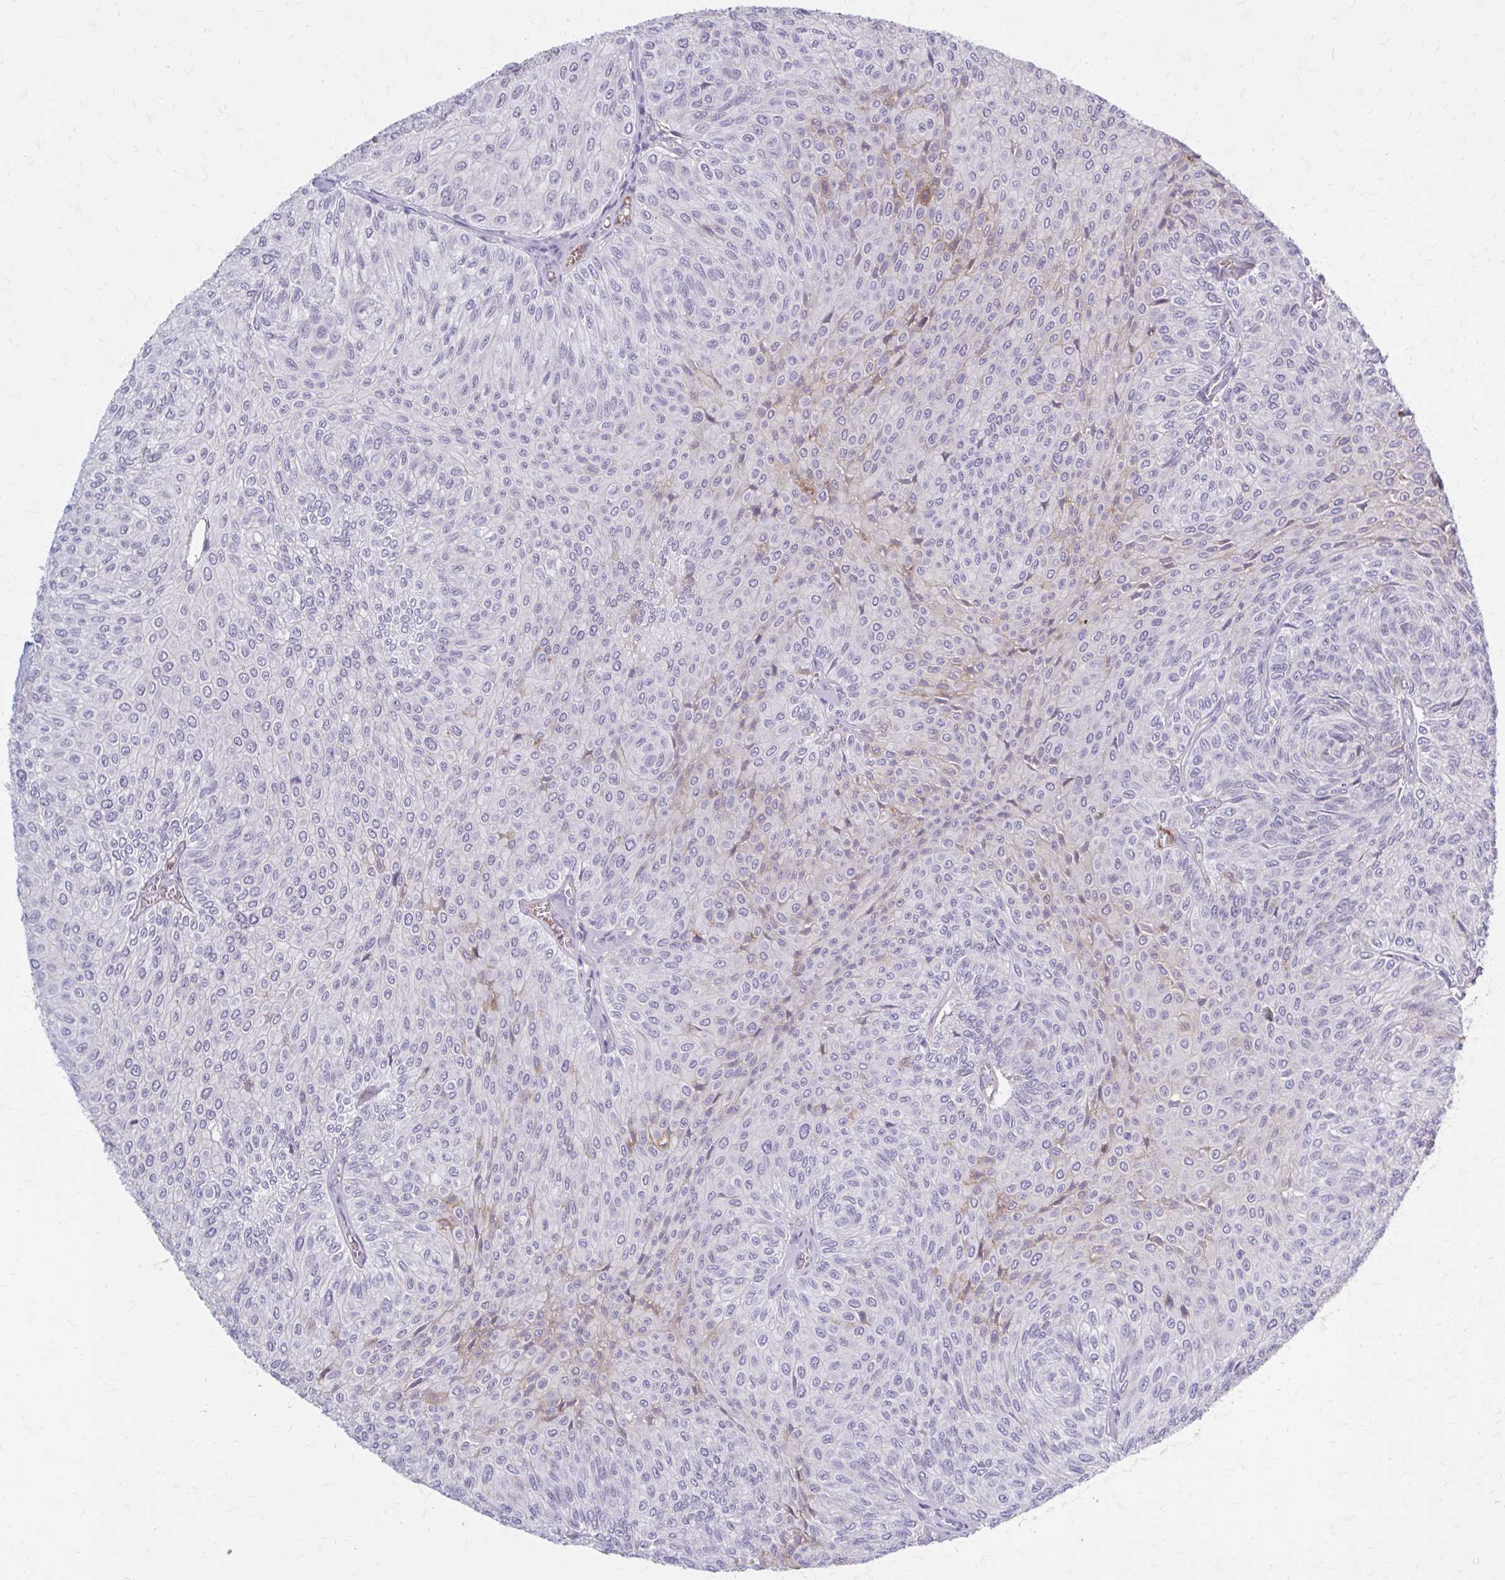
{"staining": {"intensity": "negative", "quantity": "none", "location": "none"}, "tissue": "urothelial cancer", "cell_type": "Tumor cells", "image_type": "cancer", "snomed": [{"axis": "morphology", "description": "Urothelial carcinoma, NOS"}, {"axis": "topography", "description": "Urinary bladder"}], "caption": "Urothelial cancer stained for a protein using immunohistochemistry (IHC) shows no expression tumor cells.", "gene": "SERPIND1", "patient": {"sex": "male", "age": 59}}